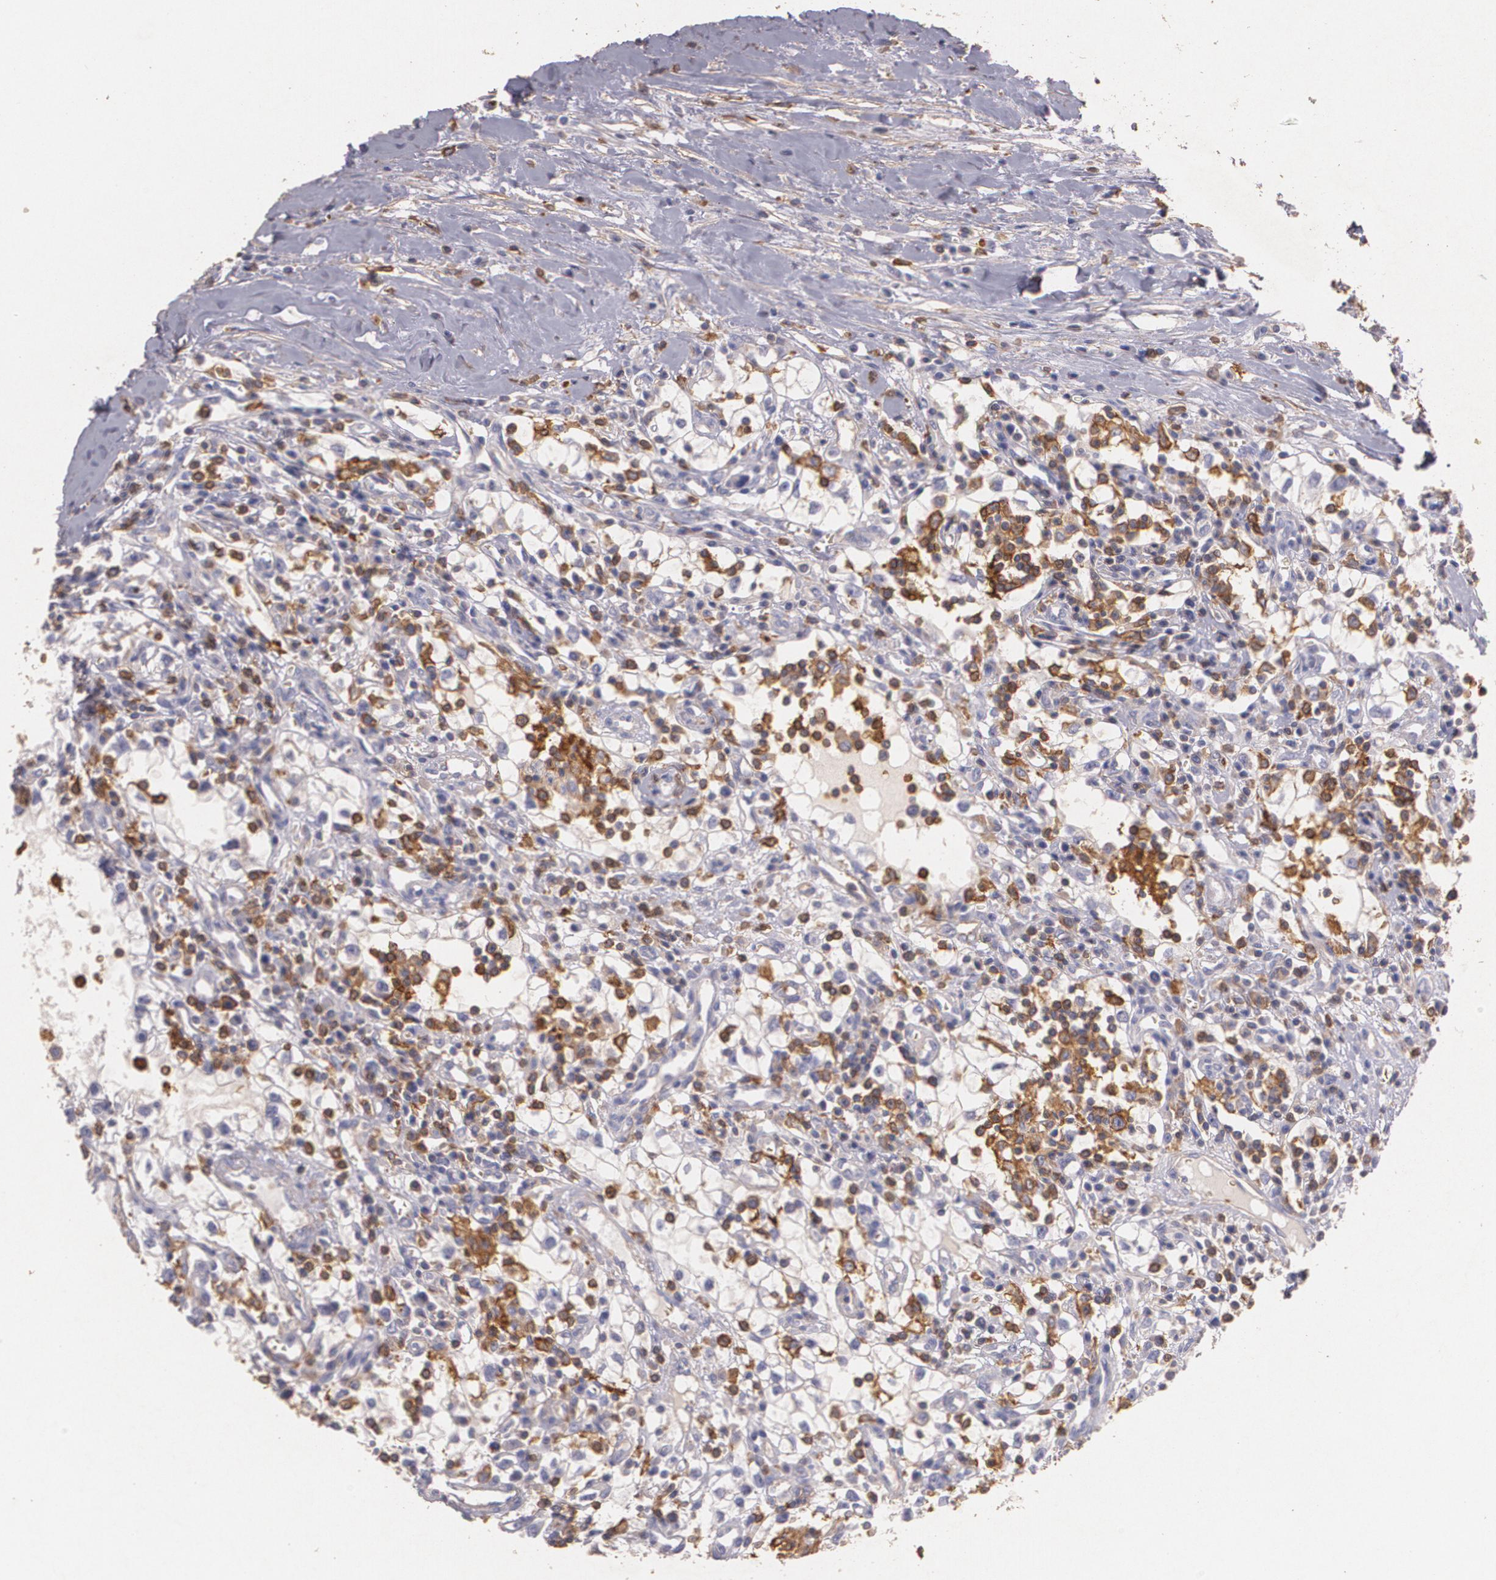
{"staining": {"intensity": "negative", "quantity": "none", "location": "none"}, "tissue": "renal cancer", "cell_type": "Tumor cells", "image_type": "cancer", "snomed": [{"axis": "morphology", "description": "Adenocarcinoma, NOS"}, {"axis": "topography", "description": "Kidney"}], "caption": "DAB (3,3'-diaminobenzidine) immunohistochemical staining of human renal adenocarcinoma demonstrates no significant expression in tumor cells.", "gene": "TGFBR1", "patient": {"sex": "male", "age": 82}}